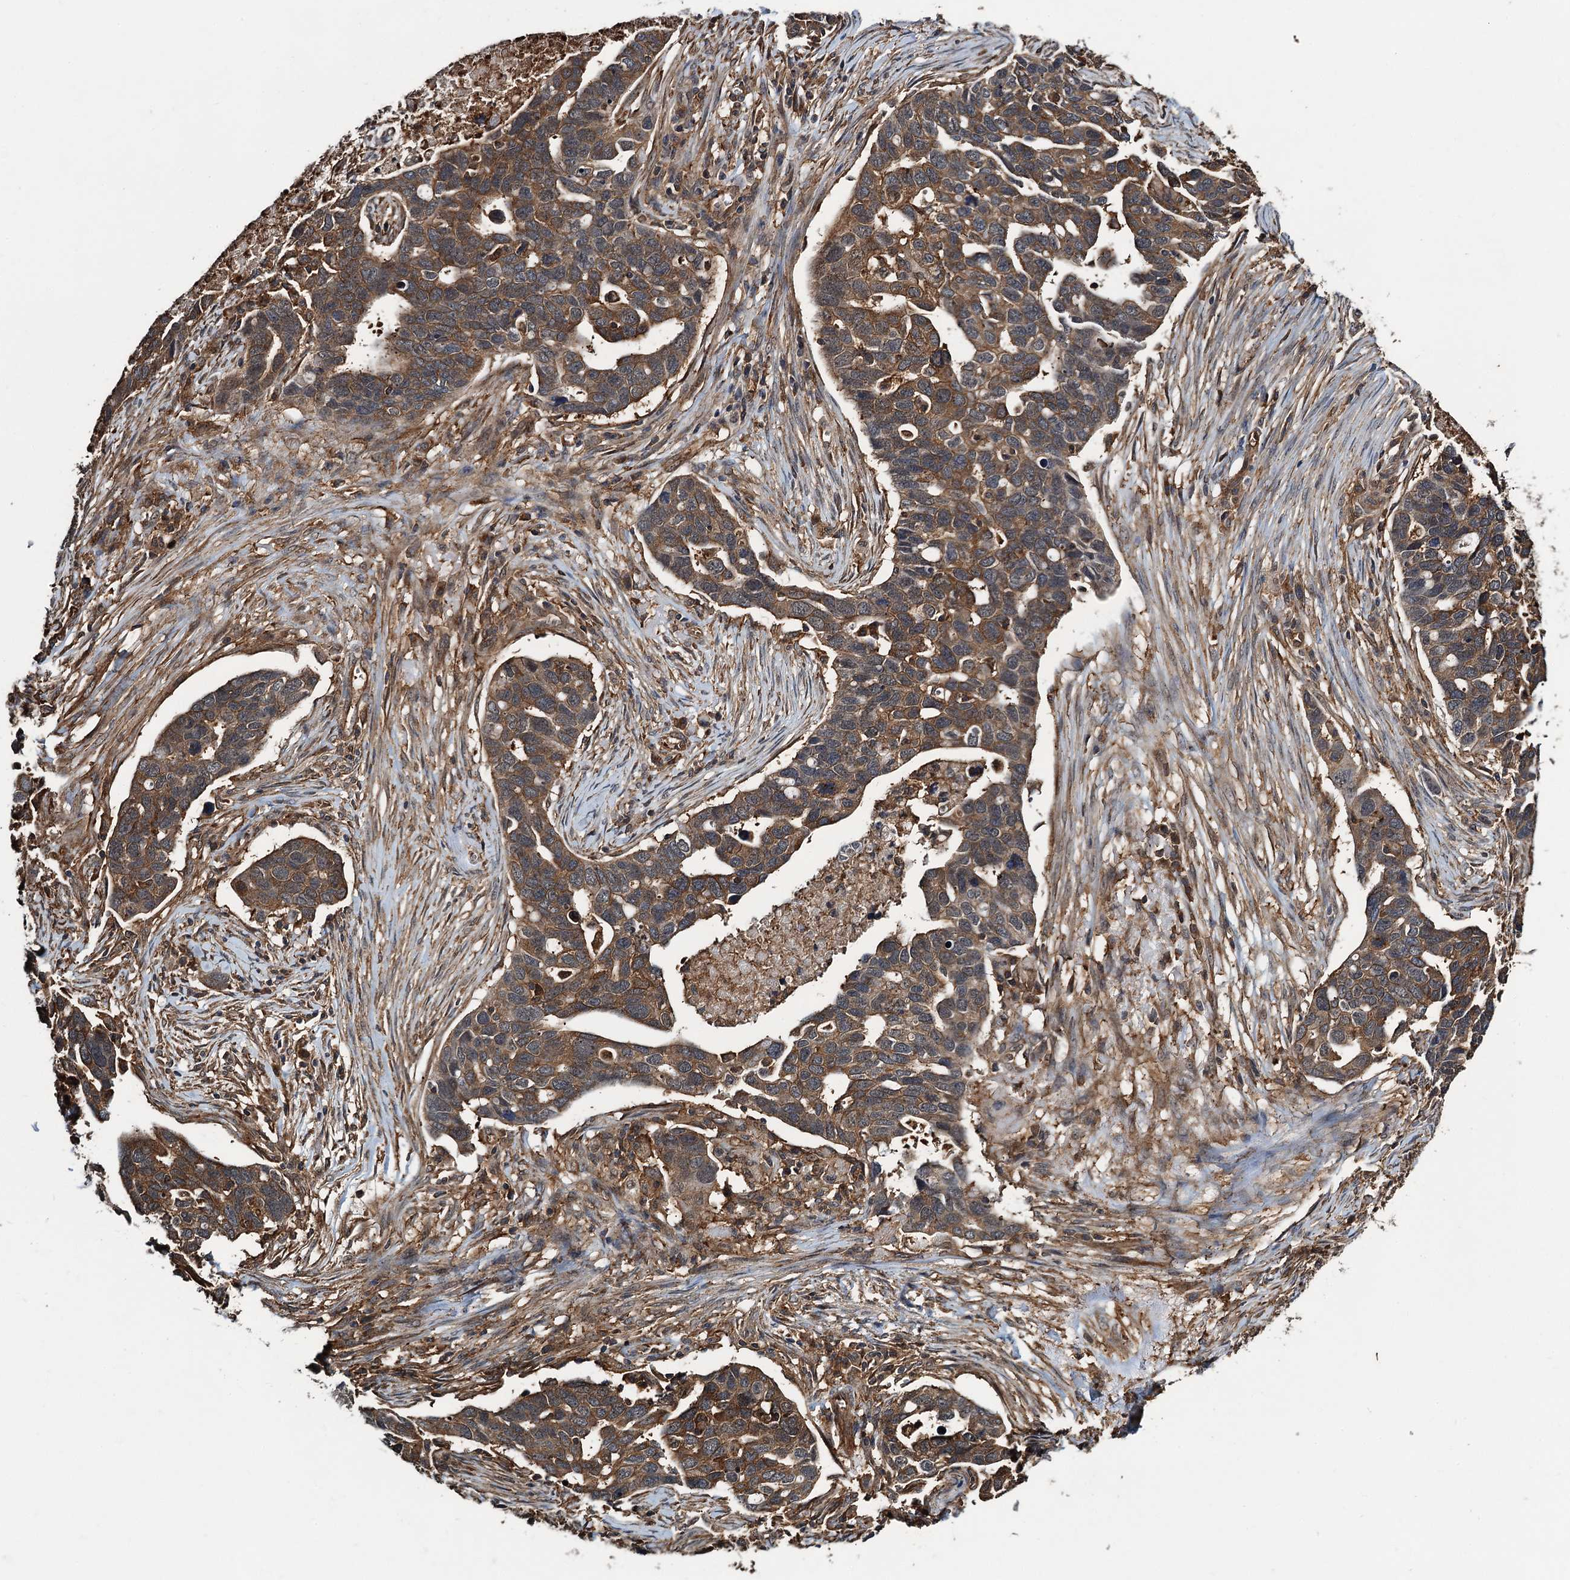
{"staining": {"intensity": "moderate", "quantity": ">75%", "location": "cytoplasmic/membranous"}, "tissue": "ovarian cancer", "cell_type": "Tumor cells", "image_type": "cancer", "snomed": [{"axis": "morphology", "description": "Cystadenocarcinoma, serous, NOS"}, {"axis": "topography", "description": "Ovary"}], "caption": "Immunohistochemical staining of human serous cystadenocarcinoma (ovarian) reveals medium levels of moderate cytoplasmic/membranous staining in about >75% of tumor cells.", "gene": "WHAMM", "patient": {"sex": "female", "age": 54}}